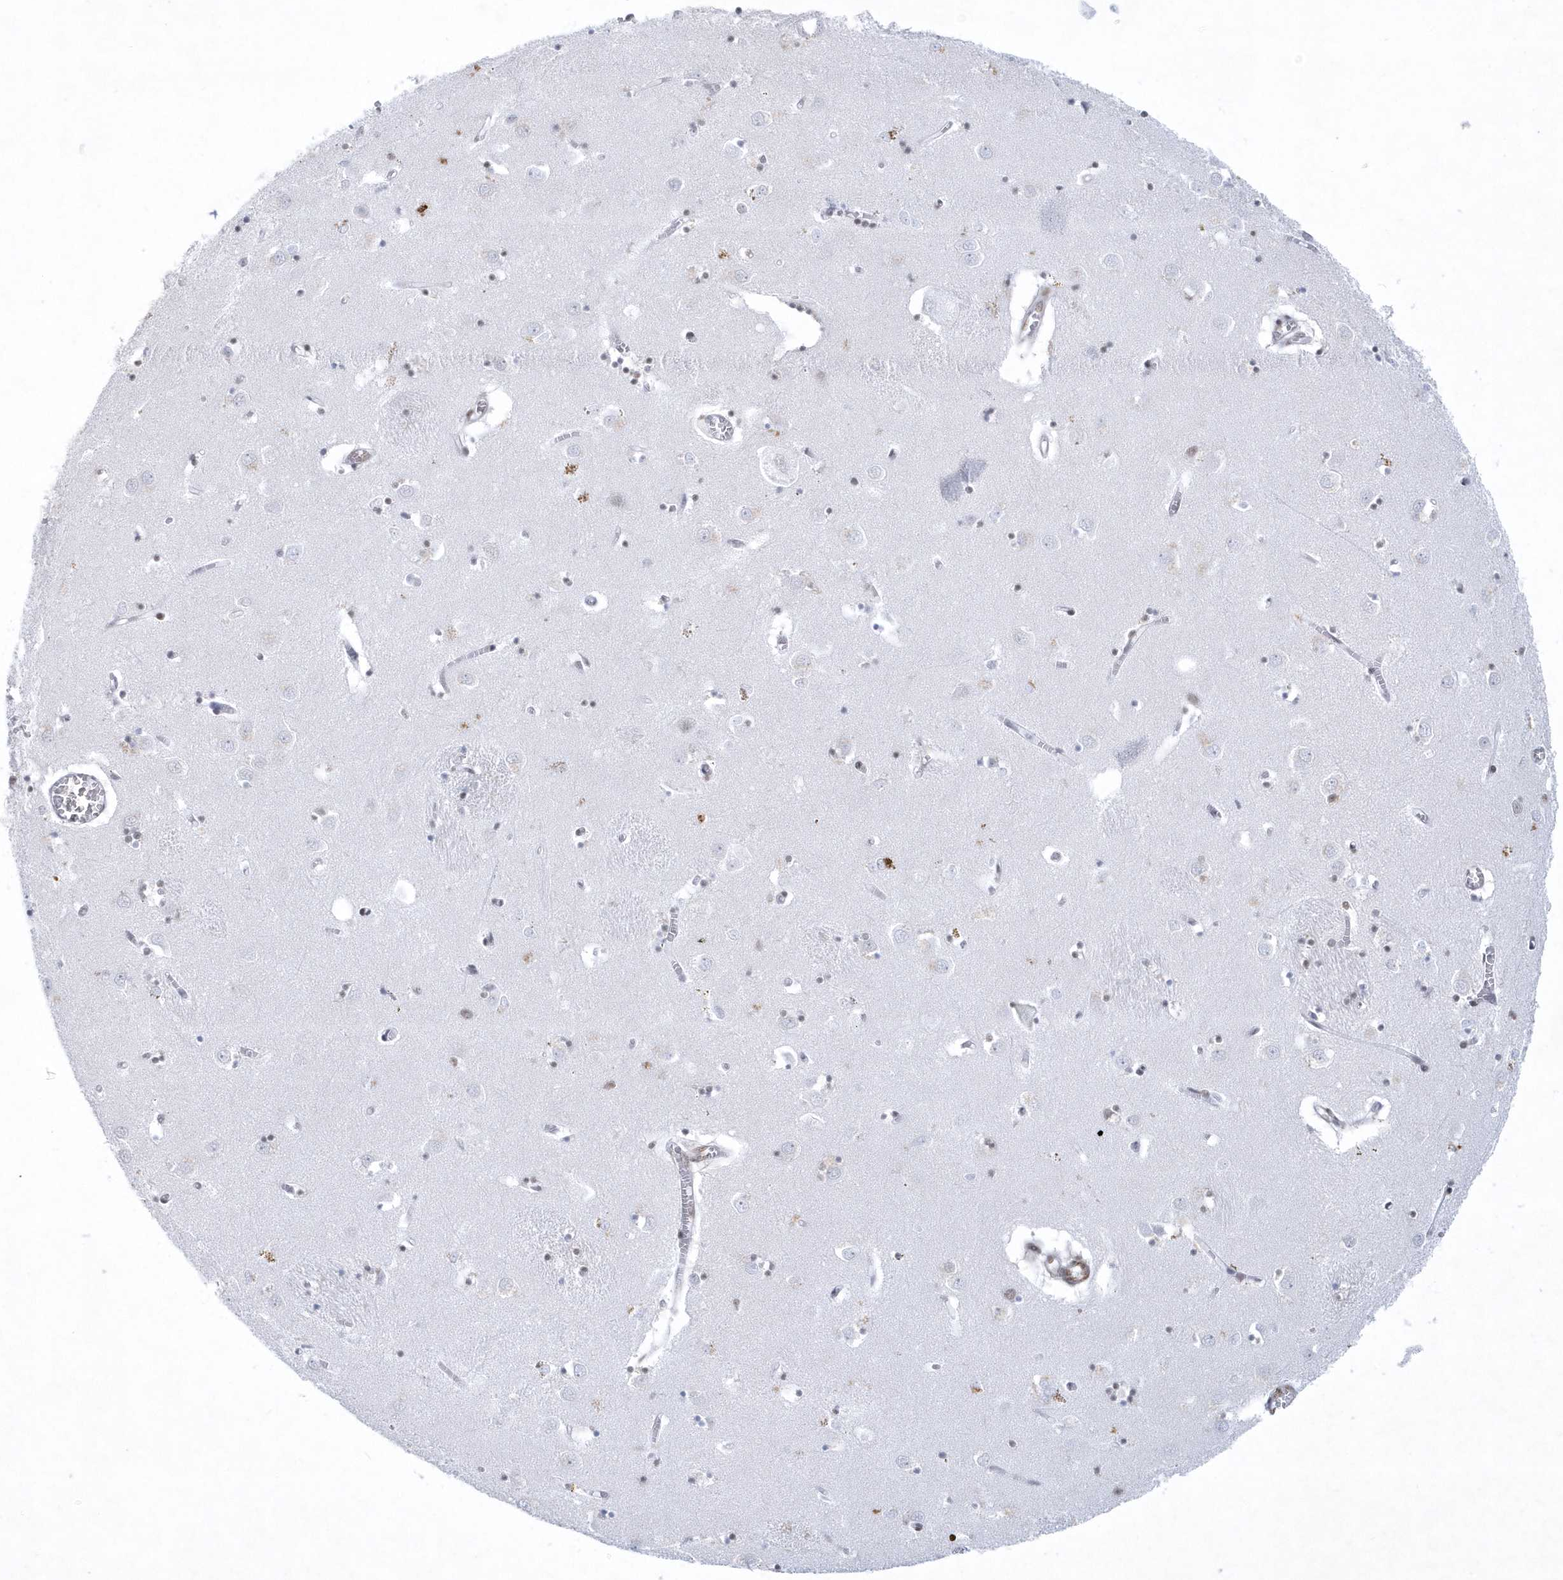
{"staining": {"intensity": "moderate", "quantity": "<25%", "location": "nuclear"}, "tissue": "caudate", "cell_type": "Glial cells", "image_type": "normal", "snomed": [{"axis": "morphology", "description": "Normal tissue, NOS"}, {"axis": "topography", "description": "Lateral ventricle wall"}], "caption": "Brown immunohistochemical staining in normal human caudate exhibits moderate nuclear staining in approximately <25% of glial cells.", "gene": "DCLRE1A", "patient": {"sex": "male", "age": 70}}